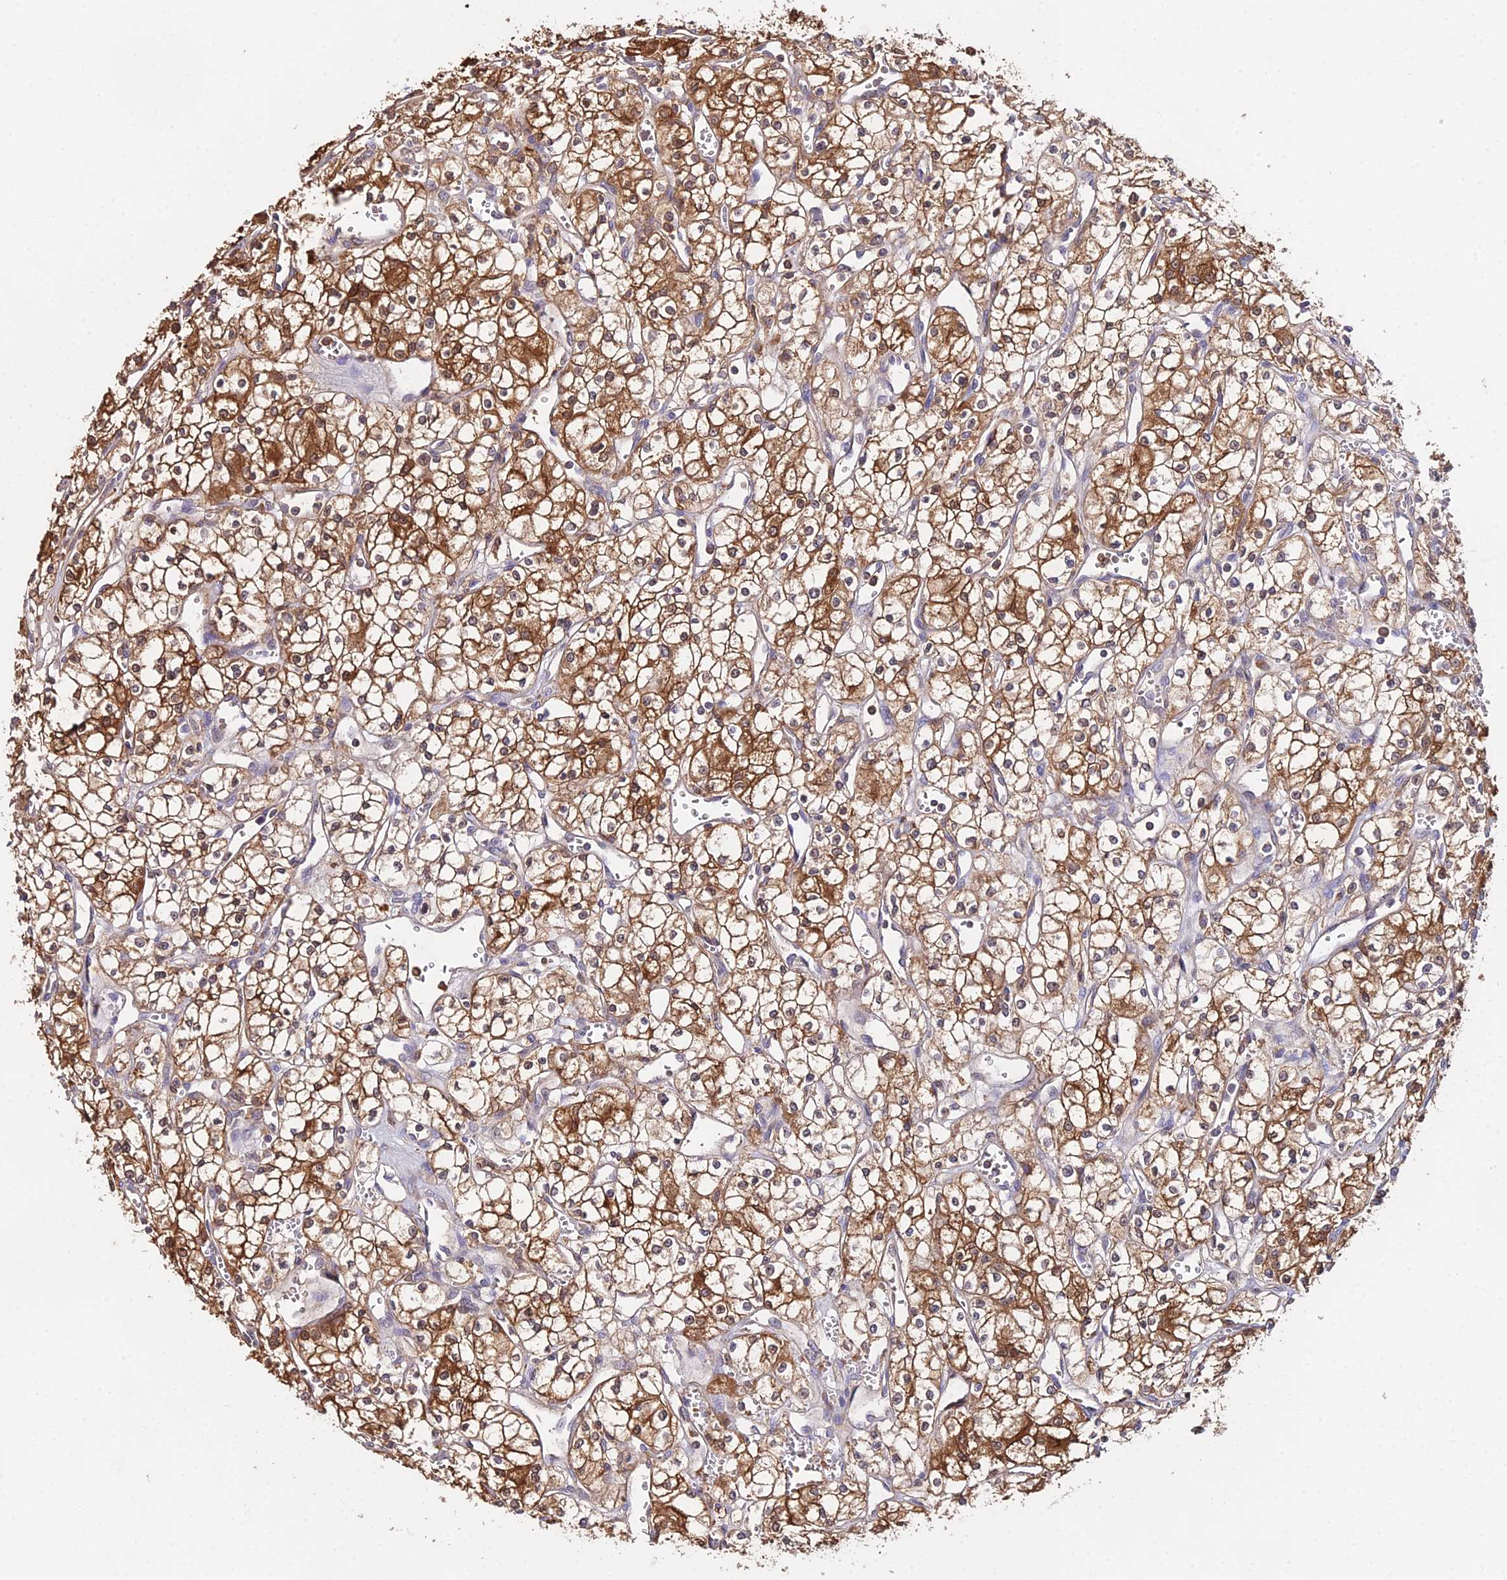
{"staining": {"intensity": "strong", "quantity": "25%-75%", "location": "cytoplasmic/membranous"}, "tissue": "renal cancer", "cell_type": "Tumor cells", "image_type": "cancer", "snomed": [{"axis": "morphology", "description": "Adenocarcinoma, NOS"}, {"axis": "topography", "description": "Kidney"}], "caption": "There is high levels of strong cytoplasmic/membranous expression in tumor cells of renal cancer, as demonstrated by immunohistochemical staining (brown color).", "gene": "FBP1", "patient": {"sex": "male", "age": 59}}